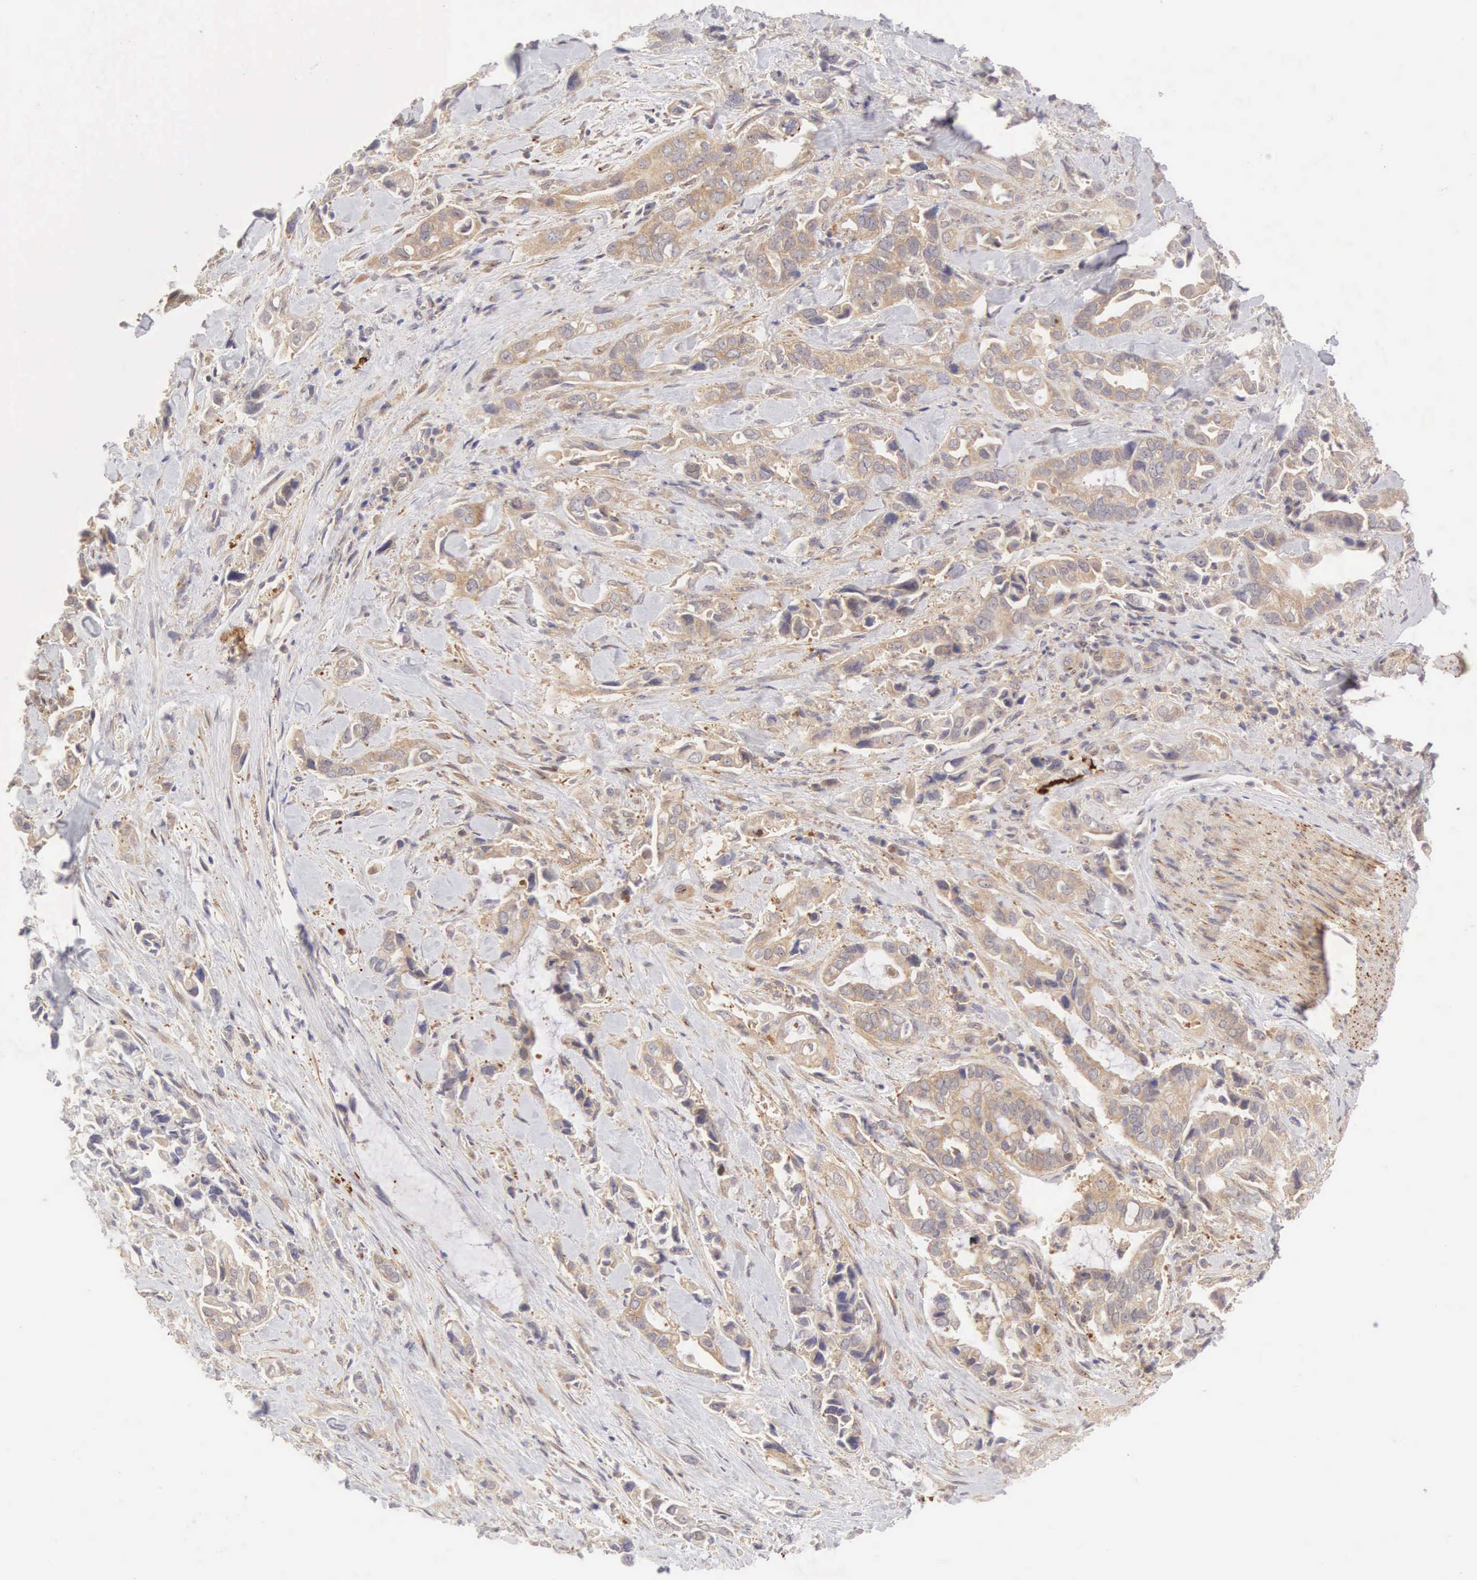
{"staining": {"intensity": "weak", "quantity": "25%-75%", "location": "cytoplasmic/membranous"}, "tissue": "pancreatic cancer", "cell_type": "Tumor cells", "image_type": "cancer", "snomed": [{"axis": "morphology", "description": "Adenocarcinoma, NOS"}, {"axis": "topography", "description": "Pancreas"}], "caption": "Pancreatic adenocarcinoma stained with a brown dye demonstrates weak cytoplasmic/membranous positive positivity in about 25%-75% of tumor cells.", "gene": "CD1A", "patient": {"sex": "male", "age": 69}}